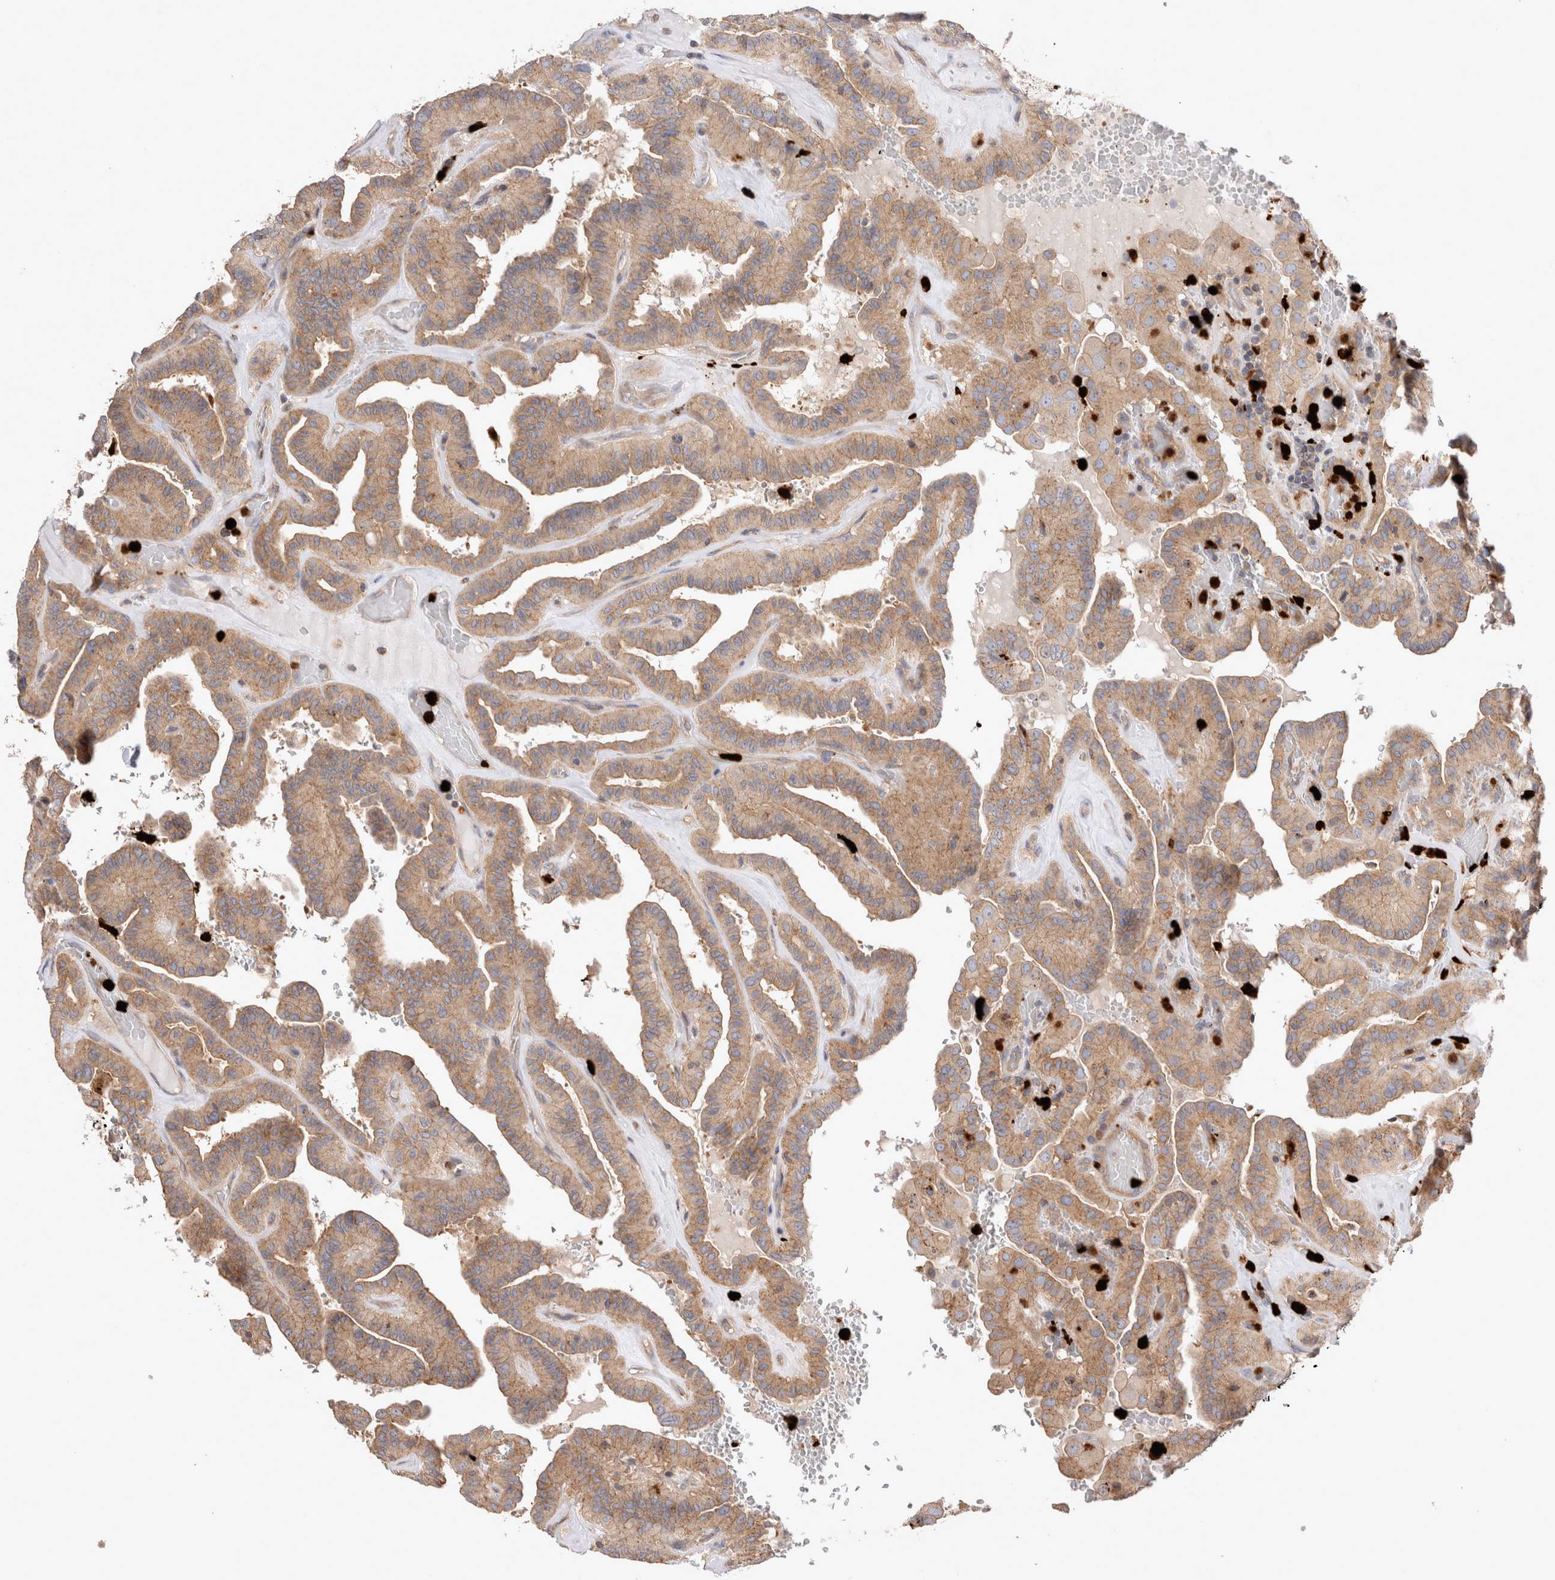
{"staining": {"intensity": "moderate", "quantity": ">75%", "location": "cytoplasmic/membranous"}, "tissue": "thyroid cancer", "cell_type": "Tumor cells", "image_type": "cancer", "snomed": [{"axis": "morphology", "description": "Papillary adenocarcinoma, NOS"}, {"axis": "topography", "description": "Thyroid gland"}], "caption": "Papillary adenocarcinoma (thyroid) was stained to show a protein in brown. There is medium levels of moderate cytoplasmic/membranous expression in about >75% of tumor cells. (DAB = brown stain, brightfield microscopy at high magnification).", "gene": "NXT2", "patient": {"sex": "male", "age": 77}}